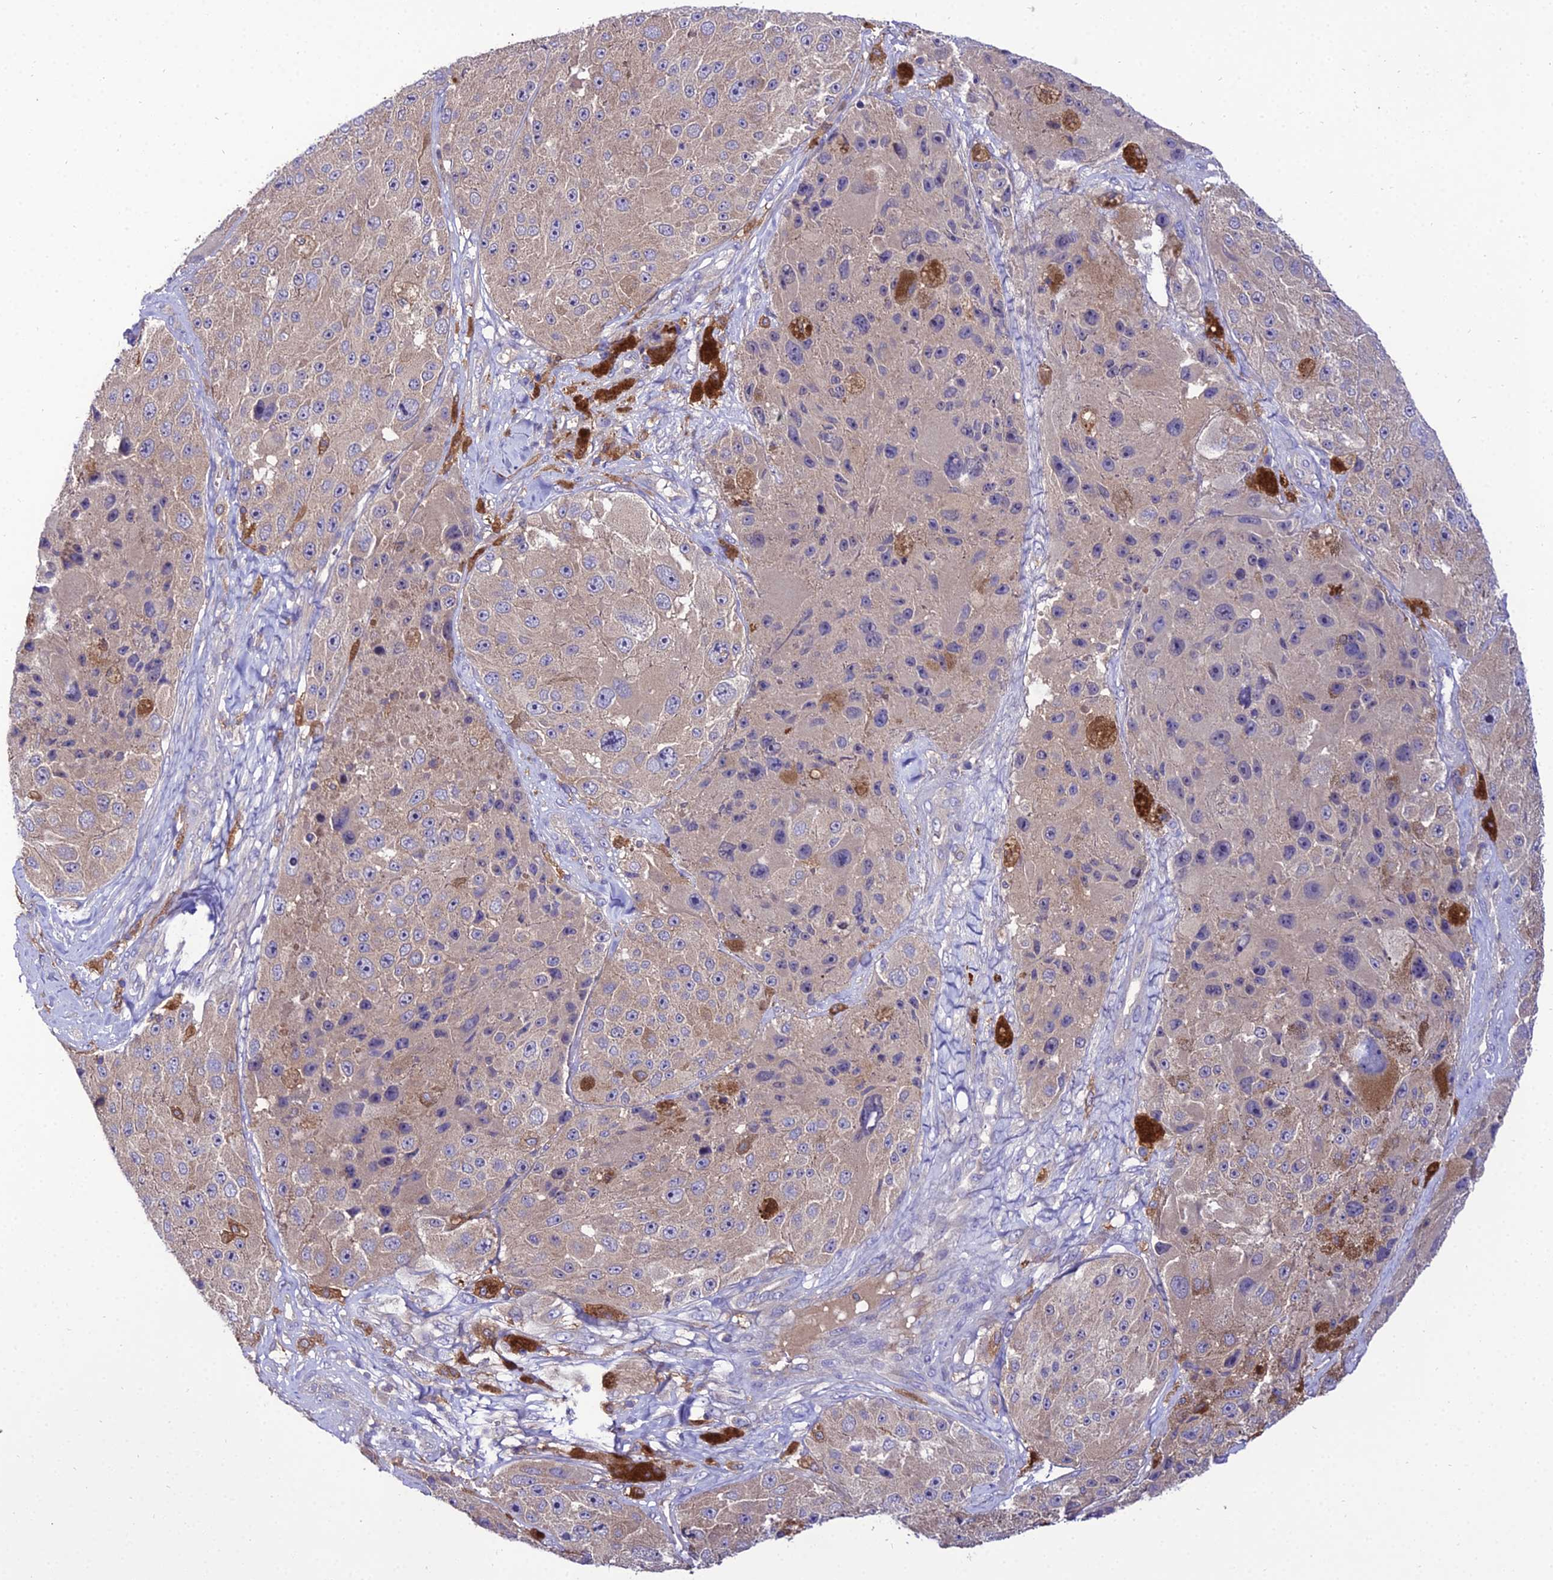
{"staining": {"intensity": "weak", "quantity": "<25%", "location": "cytoplasmic/membranous"}, "tissue": "melanoma", "cell_type": "Tumor cells", "image_type": "cancer", "snomed": [{"axis": "morphology", "description": "Malignant melanoma, Metastatic site"}, {"axis": "topography", "description": "Lymph node"}], "caption": "A high-resolution histopathology image shows IHC staining of melanoma, which shows no significant positivity in tumor cells.", "gene": "C2orf69", "patient": {"sex": "male", "age": 62}}